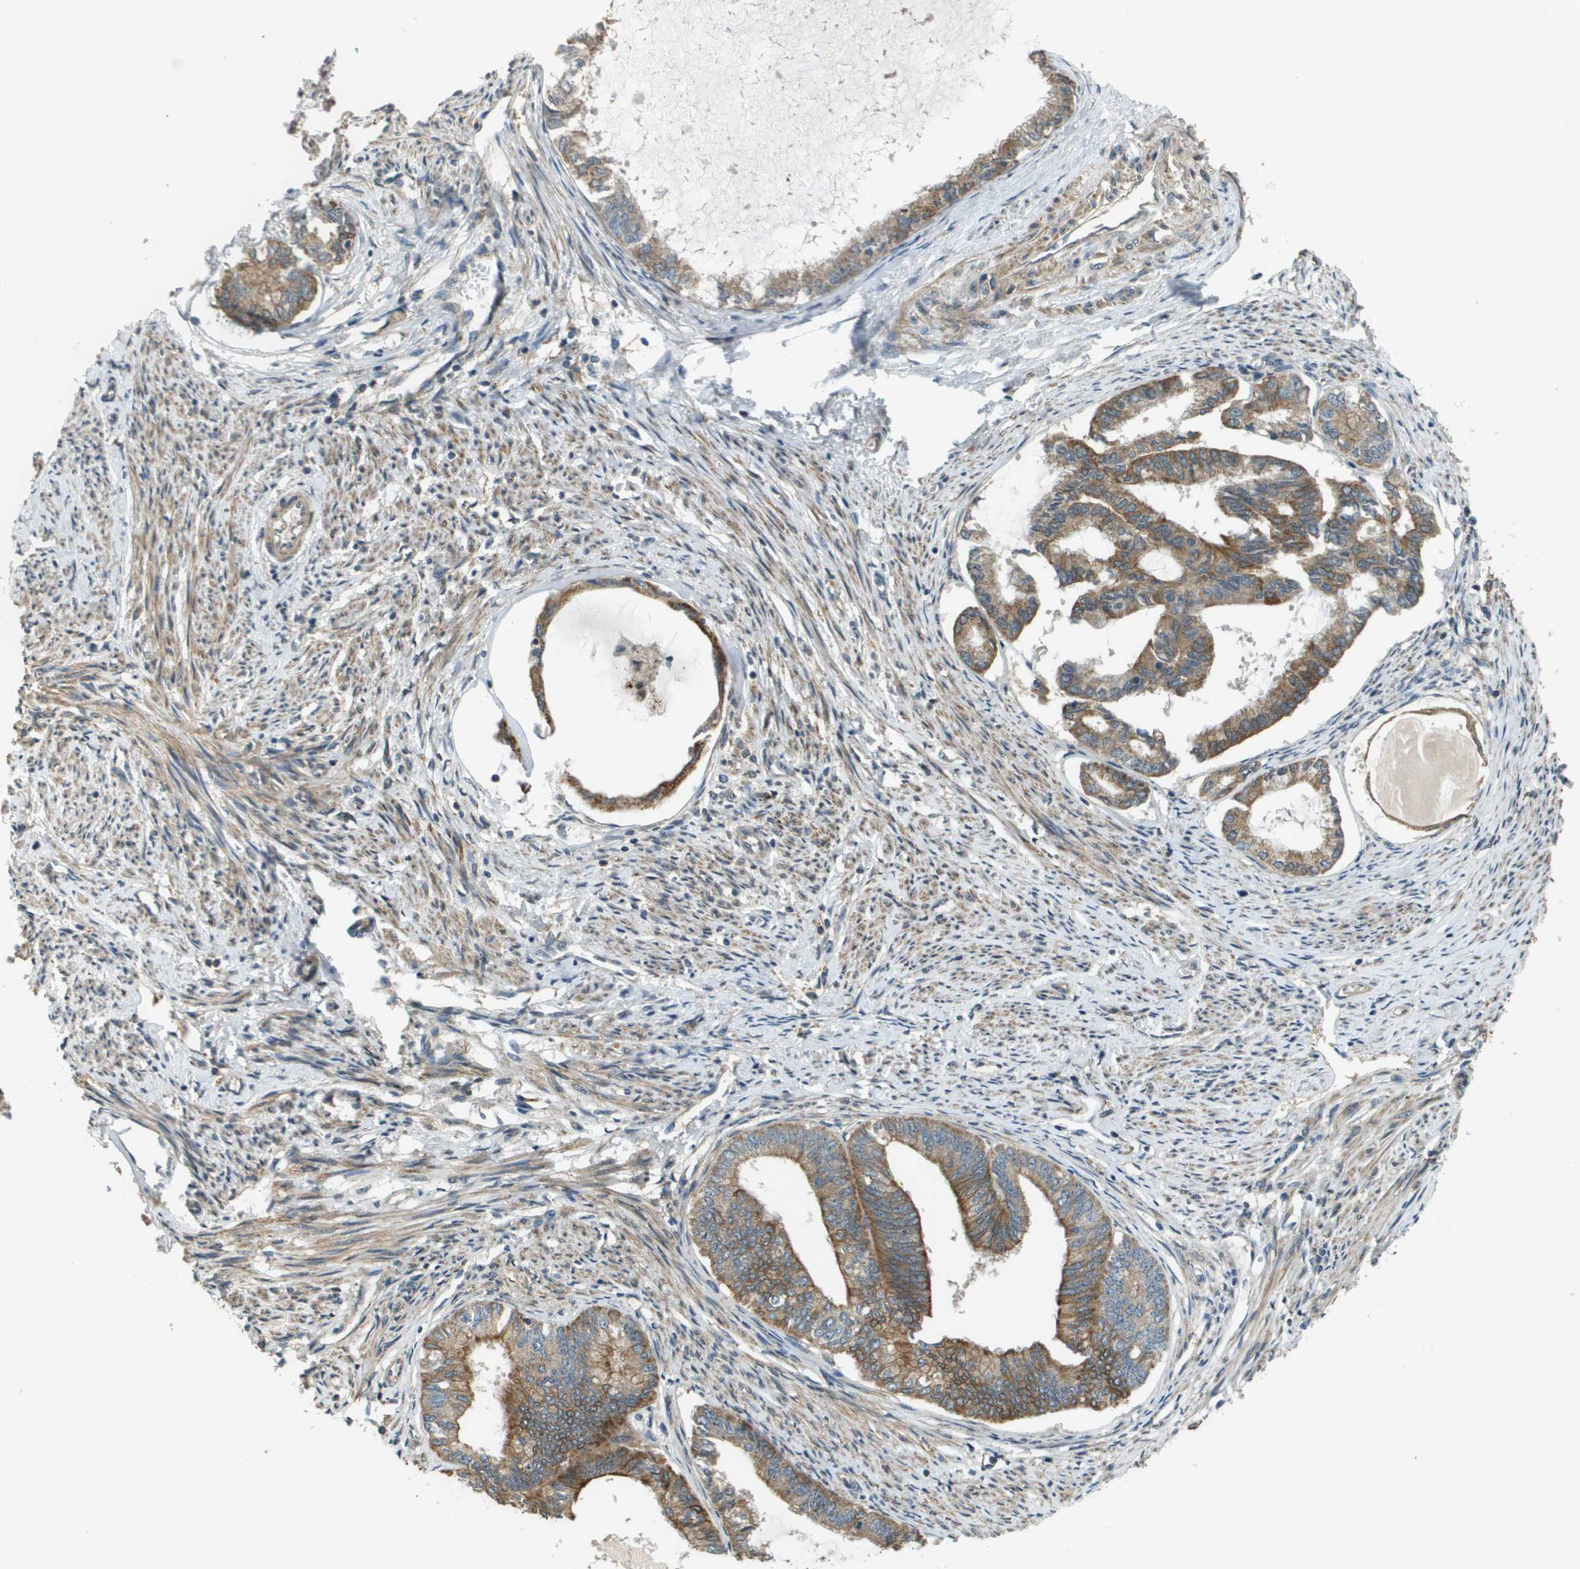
{"staining": {"intensity": "moderate", "quantity": ">75%", "location": "cytoplasmic/membranous"}, "tissue": "endometrial cancer", "cell_type": "Tumor cells", "image_type": "cancer", "snomed": [{"axis": "morphology", "description": "Adenocarcinoma, NOS"}, {"axis": "topography", "description": "Endometrium"}], "caption": "A photomicrograph of human endometrial cancer (adenocarcinoma) stained for a protein reveals moderate cytoplasmic/membranous brown staining in tumor cells.", "gene": "CDKN2C", "patient": {"sex": "female", "age": 86}}